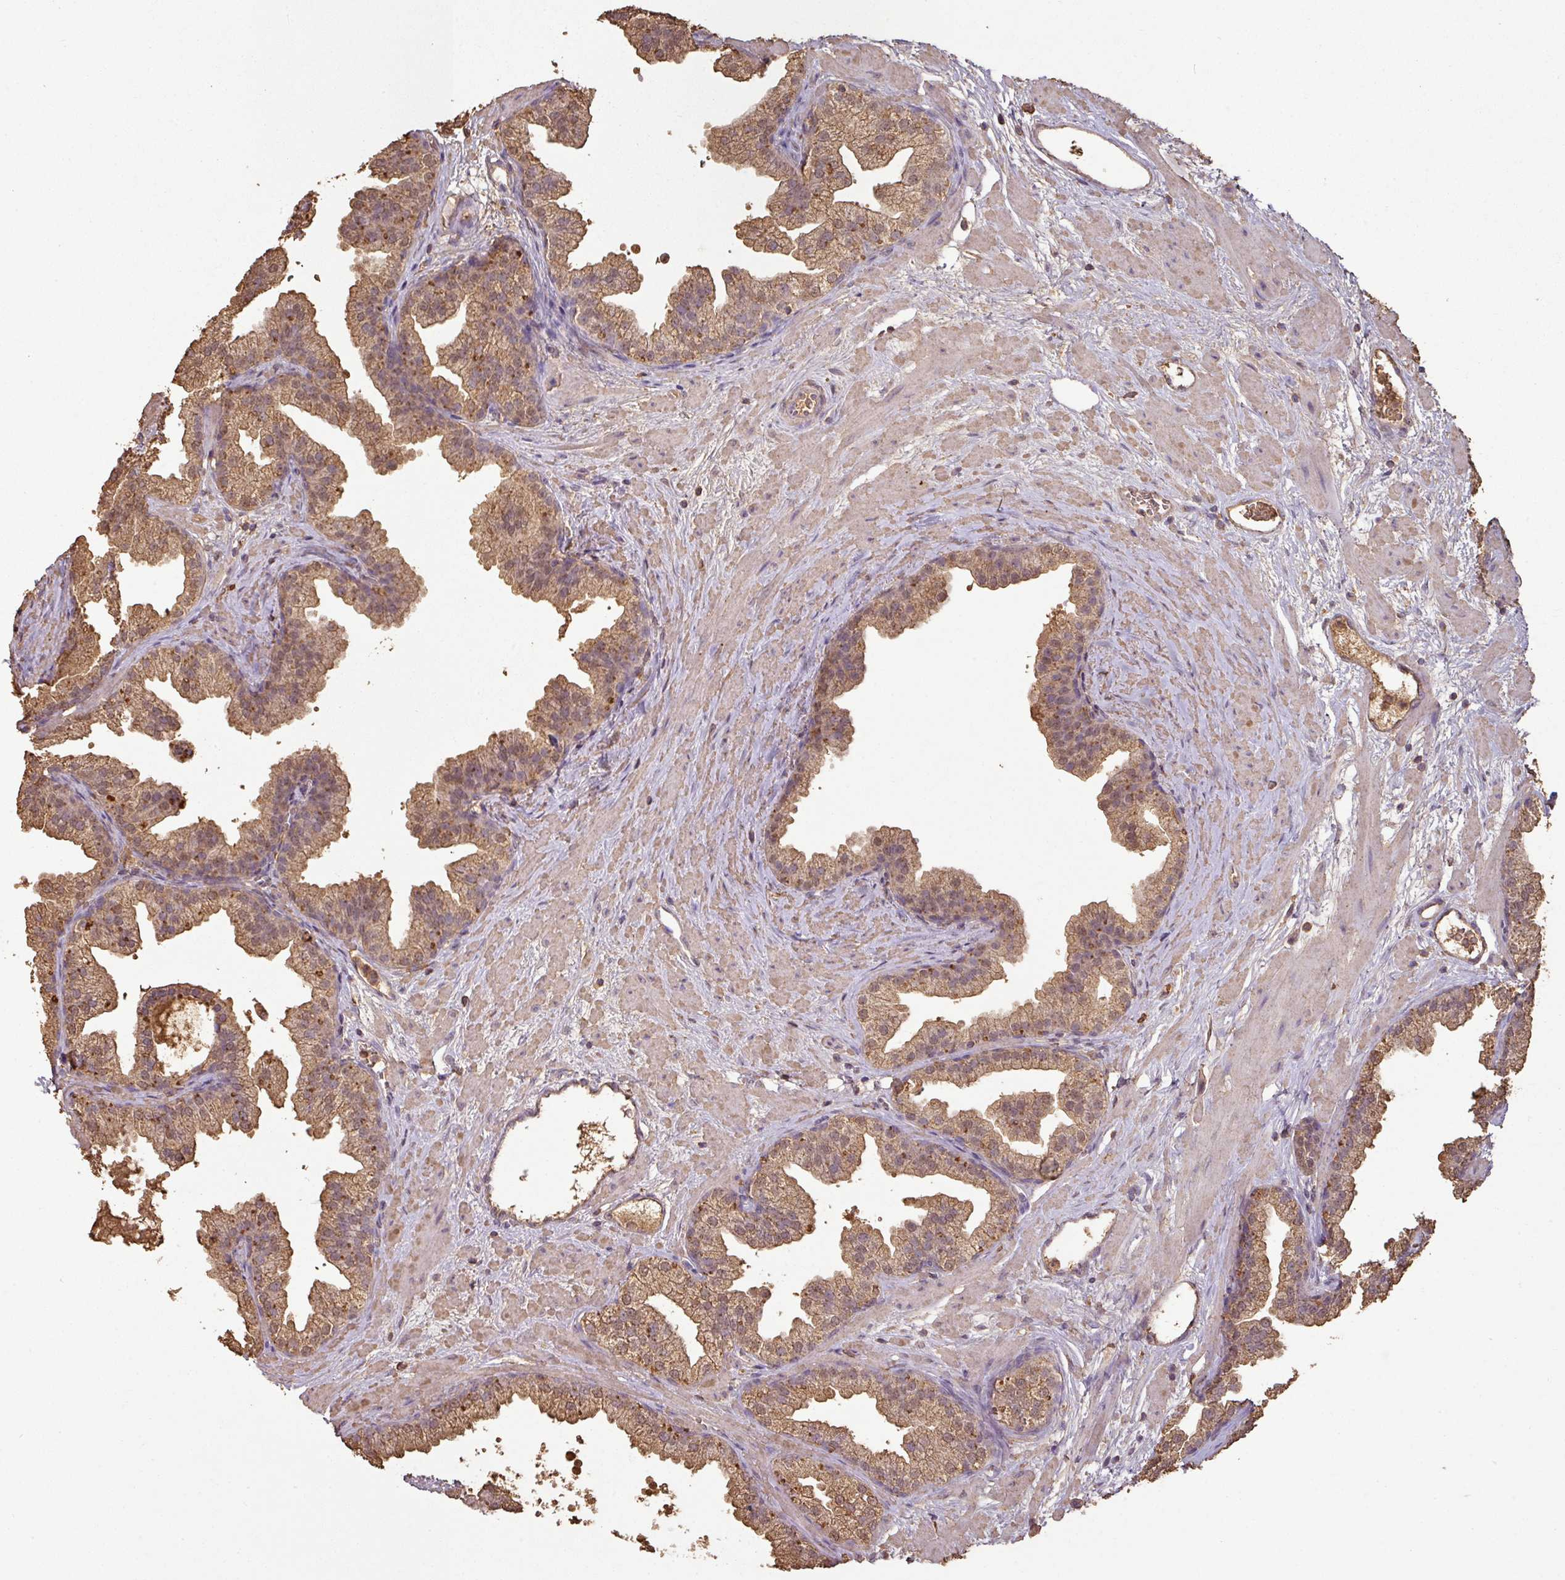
{"staining": {"intensity": "moderate", "quantity": ">75%", "location": "cytoplasmic/membranous"}, "tissue": "prostate", "cell_type": "Glandular cells", "image_type": "normal", "snomed": [{"axis": "morphology", "description": "Normal tissue, NOS"}, {"axis": "topography", "description": "Prostate"}], "caption": "Human prostate stained with a brown dye reveals moderate cytoplasmic/membranous positive expression in approximately >75% of glandular cells.", "gene": "ATAT1", "patient": {"sex": "male", "age": 37}}